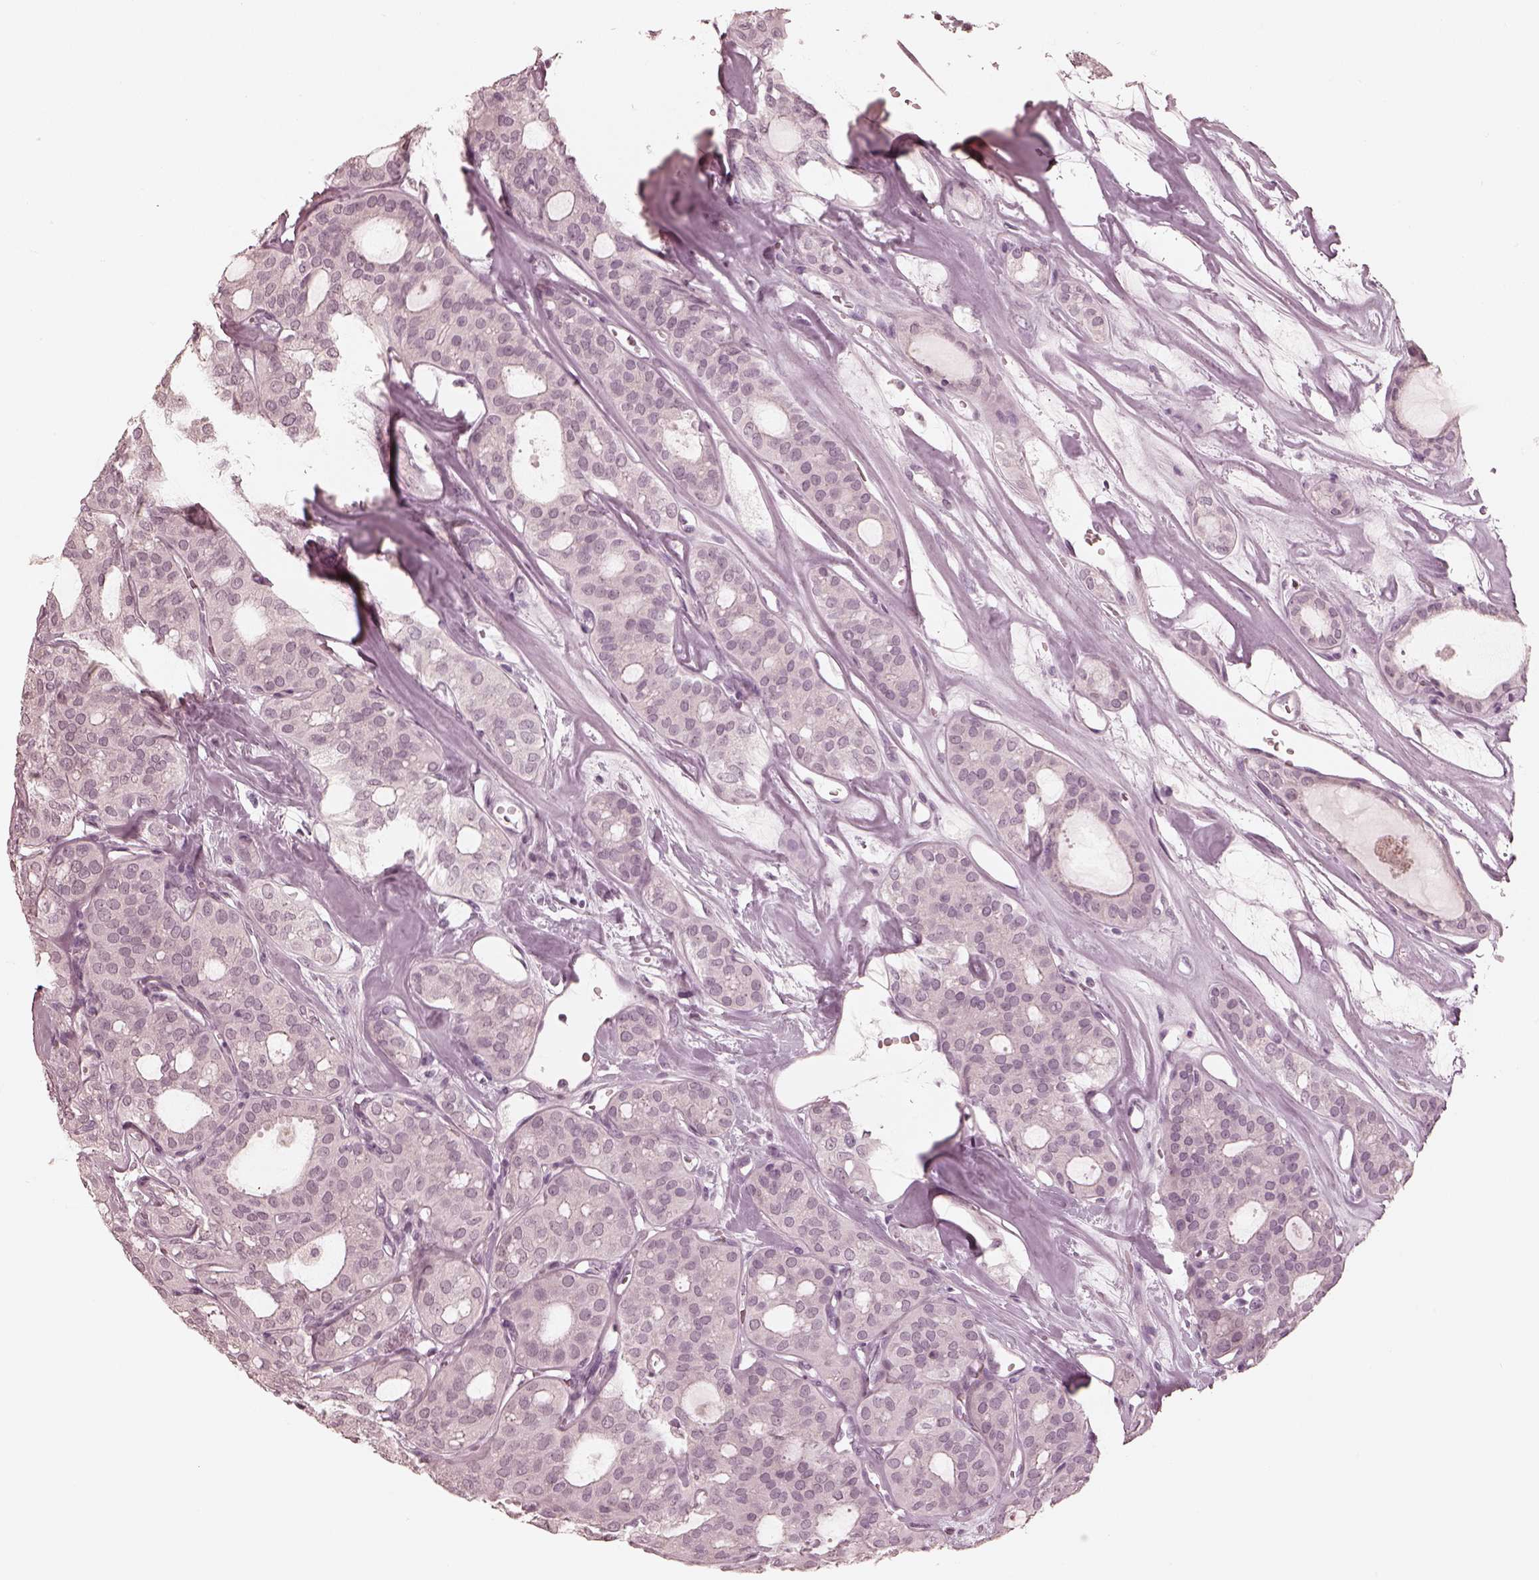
{"staining": {"intensity": "negative", "quantity": "none", "location": "none"}, "tissue": "thyroid cancer", "cell_type": "Tumor cells", "image_type": "cancer", "snomed": [{"axis": "morphology", "description": "Follicular adenoma carcinoma, NOS"}, {"axis": "topography", "description": "Thyroid gland"}], "caption": "Protein analysis of follicular adenoma carcinoma (thyroid) displays no significant expression in tumor cells.", "gene": "CALR3", "patient": {"sex": "male", "age": 75}}